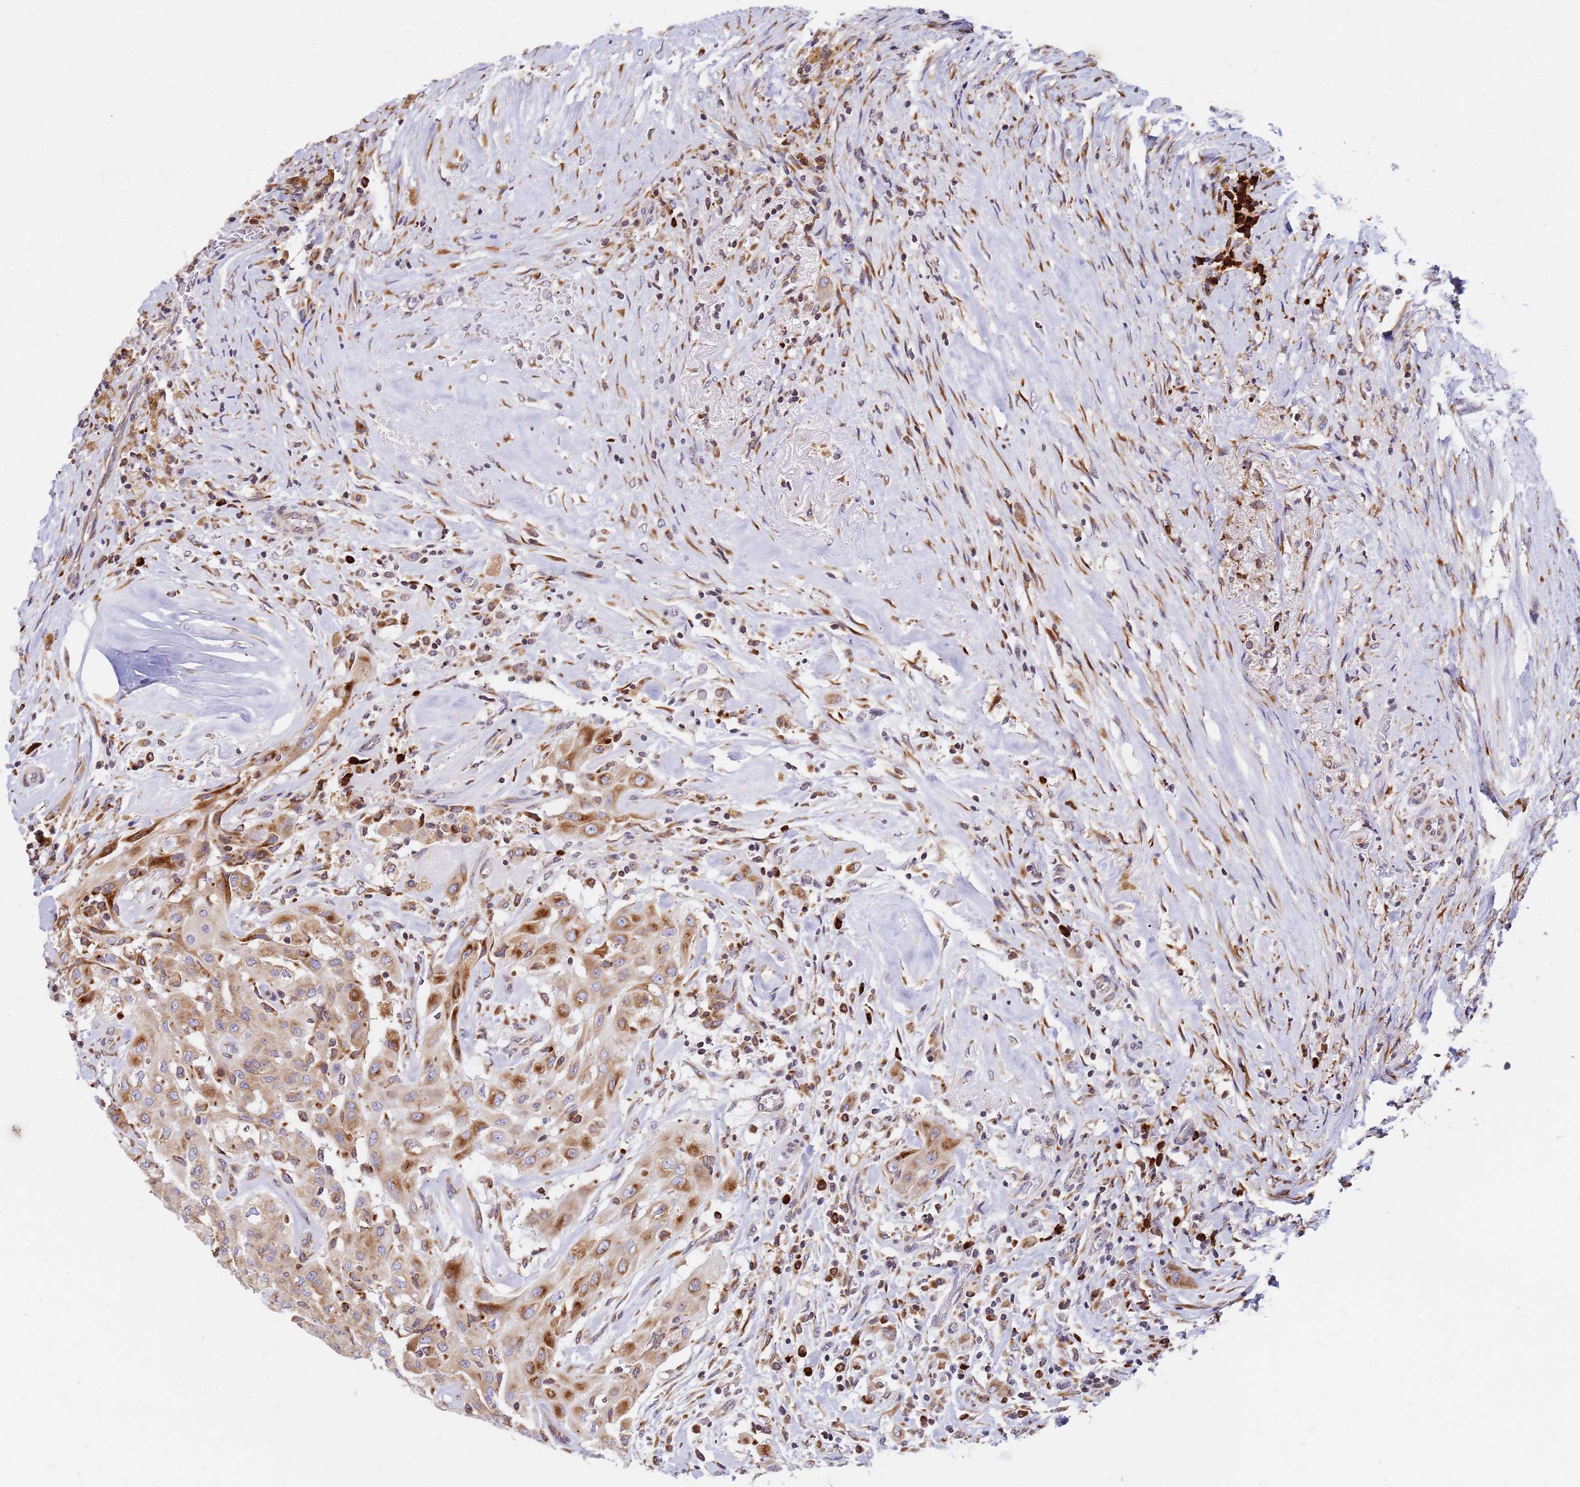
{"staining": {"intensity": "moderate", "quantity": ">75%", "location": "cytoplasmic/membranous"}, "tissue": "thyroid cancer", "cell_type": "Tumor cells", "image_type": "cancer", "snomed": [{"axis": "morphology", "description": "Papillary adenocarcinoma, NOS"}, {"axis": "topography", "description": "Thyroid gland"}], "caption": "A micrograph showing moderate cytoplasmic/membranous staining in approximately >75% of tumor cells in thyroid cancer, as visualized by brown immunohistochemical staining.", "gene": "SSR4", "patient": {"sex": "female", "age": 59}}